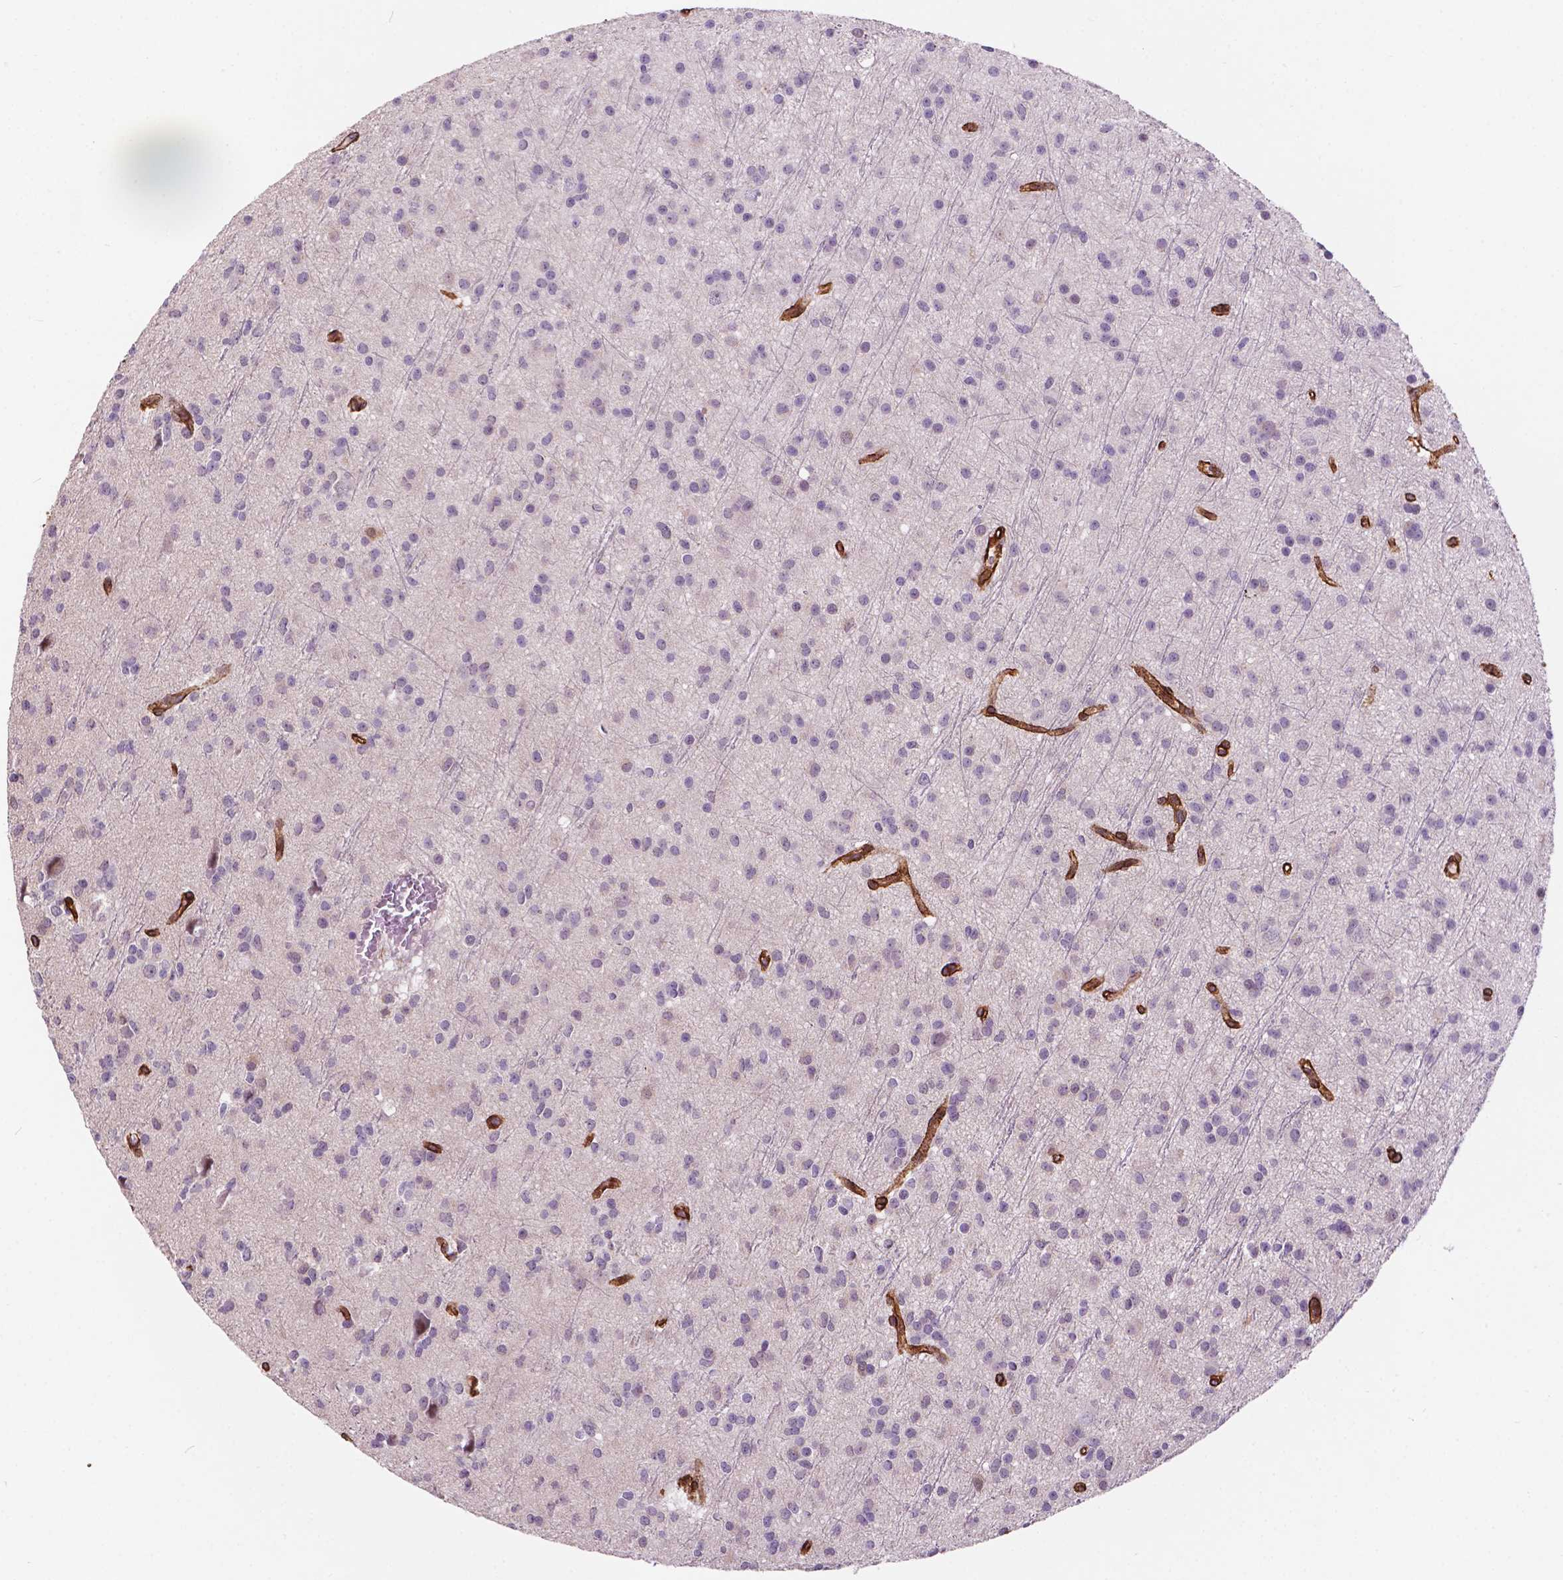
{"staining": {"intensity": "negative", "quantity": "none", "location": "none"}, "tissue": "glioma", "cell_type": "Tumor cells", "image_type": "cancer", "snomed": [{"axis": "morphology", "description": "Glioma, malignant, Low grade"}, {"axis": "topography", "description": "Brain"}], "caption": "Malignant glioma (low-grade) stained for a protein using immunohistochemistry shows no positivity tumor cells.", "gene": "EGFL8", "patient": {"sex": "male", "age": 27}}